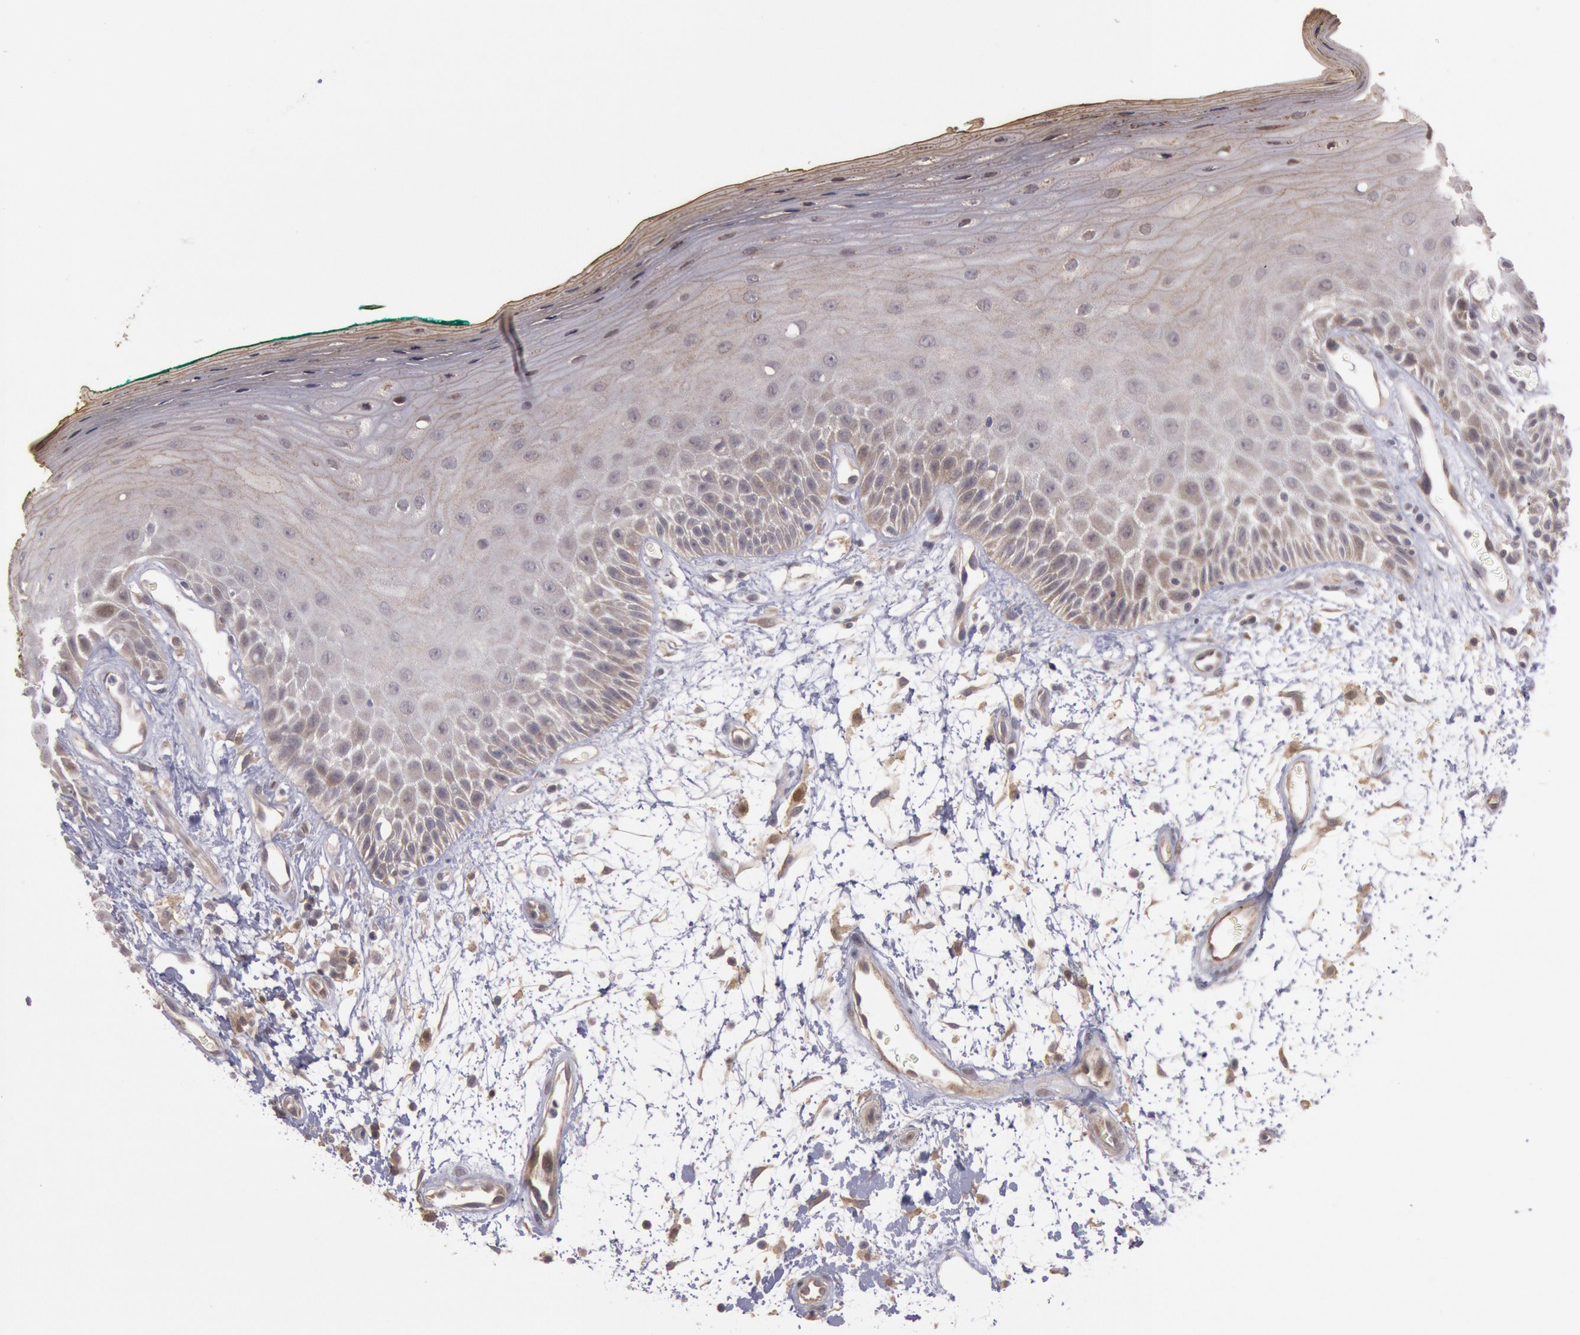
{"staining": {"intensity": "moderate", "quantity": "25%-75%", "location": "cytoplasmic/membranous"}, "tissue": "oral mucosa", "cell_type": "Squamous epithelial cells", "image_type": "normal", "snomed": [{"axis": "morphology", "description": "Normal tissue, NOS"}, {"axis": "morphology", "description": "Squamous cell carcinoma, NOS"}, {"axis": "topography", "description": "Skeletal muscle"}, {"axis": "topography", "description": "Oral tissue"}, {"axis": "topography", "description": "Head-Neck"}], "caption": "High-power microscopy captured an immunohistochemistry (IHC) image of benign oral mucosa, revealing moderate cytoplasmic/membranous staining in about 25%-75% of squamous epithelial cells. (Stains: DAB in brown, nuclei in blue, Microscopy: brightfield microscopy at high magnification).", "gene": "TRIB2", "patient": {"sex": "female", "age": 84}}